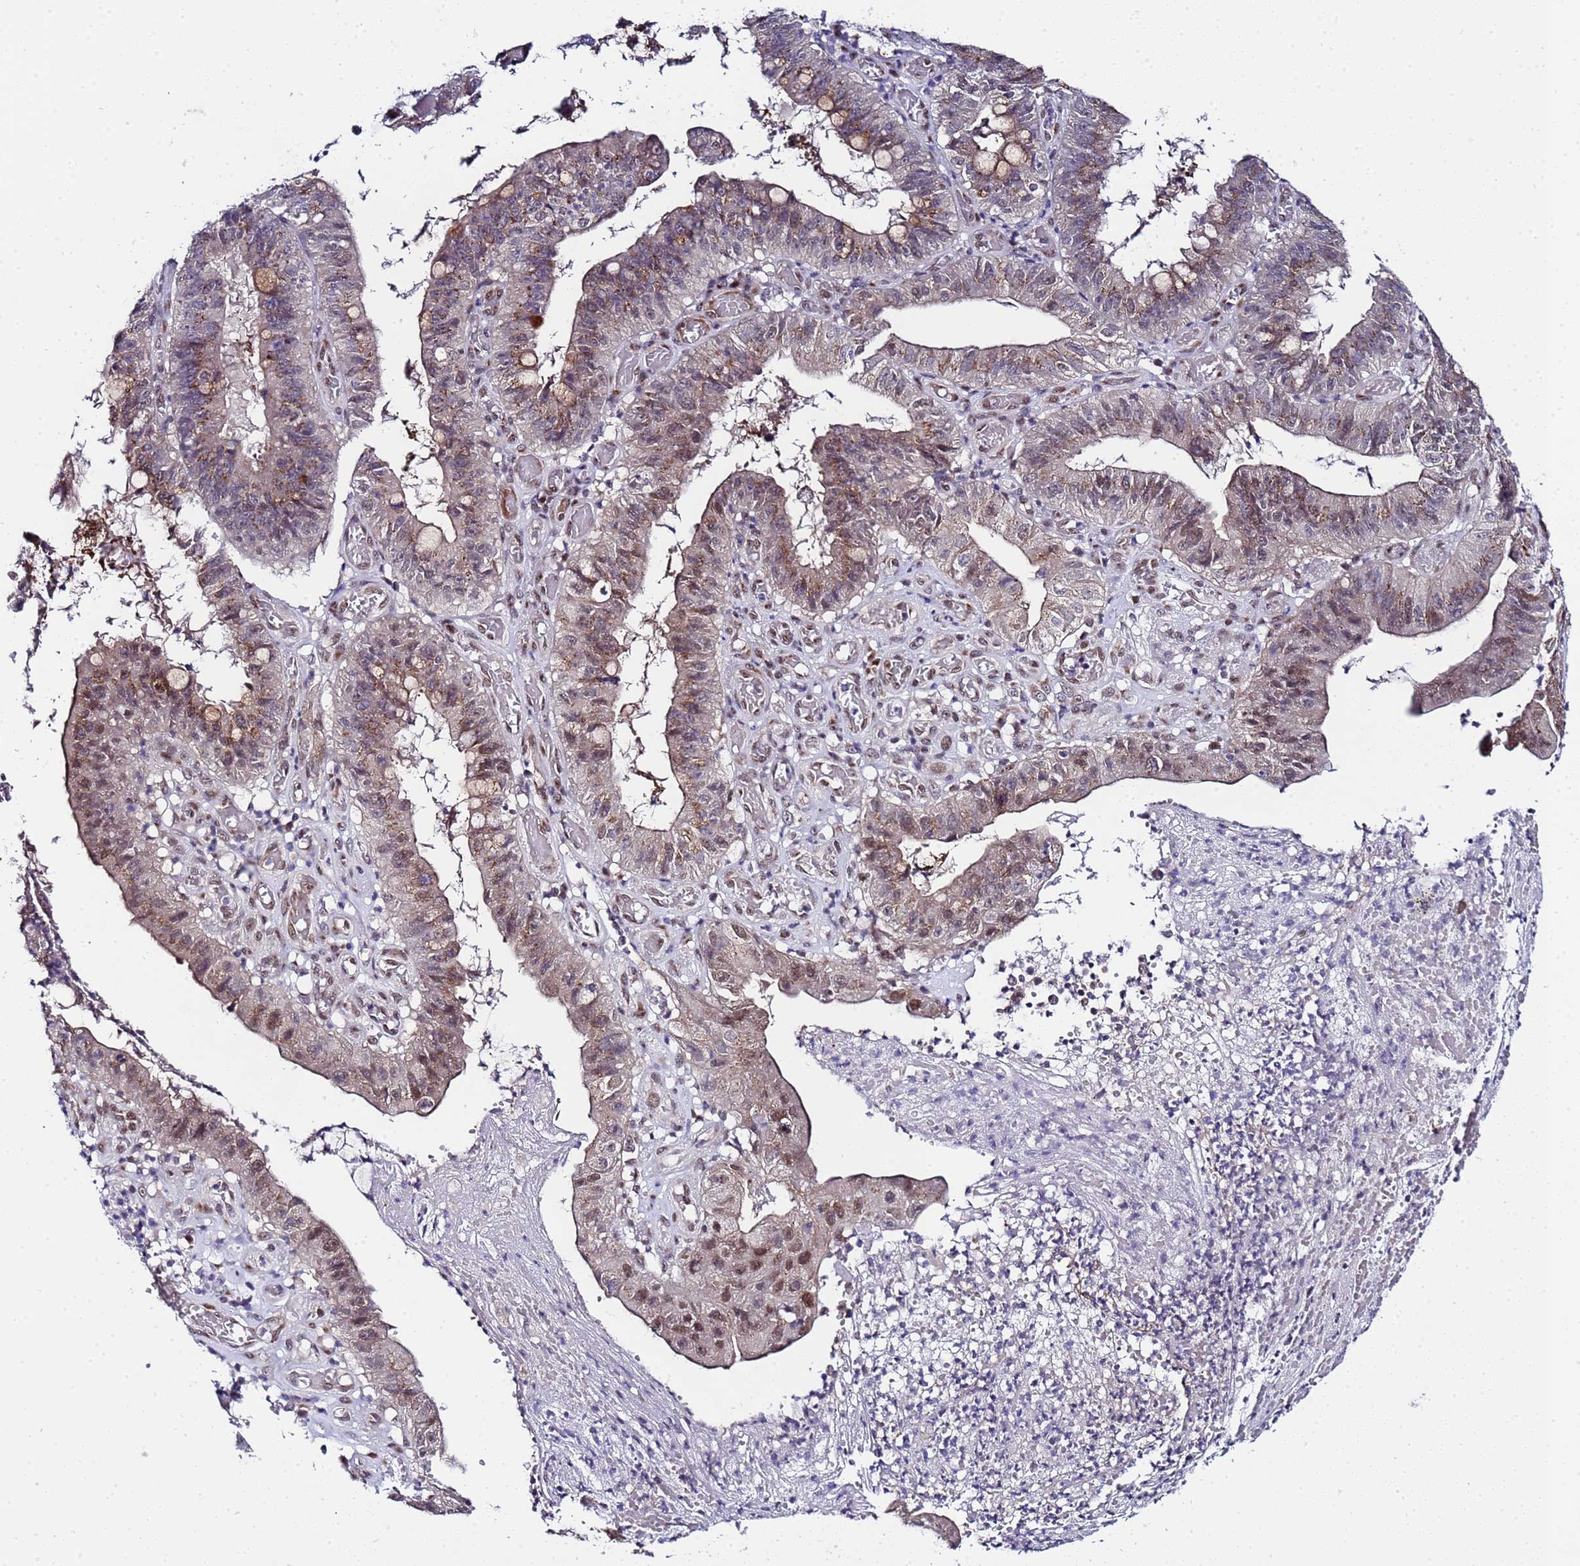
{"staining": {"intensity": "moderate", "quantity": ">75%", "location": "cytoplasmic/membranous,nuclear"}, "tissue": "stomach cancer", "cell_type": "Tumor cells", "image_type": "cancer", "snomed": [{"axis": "morphology", "description": "Adenocarcinoma, NOS"}, {"axis": "topography", "description": "Stomach"}], "caption": "A brown stain highlights moderate cytoplasmic/membranous and nuclear positivity of a protein in human stomach cancer (adenocarcinoma) tumor cells.", "gene": "C19orf47", "patient": {"sex": "male", "age": 59}}